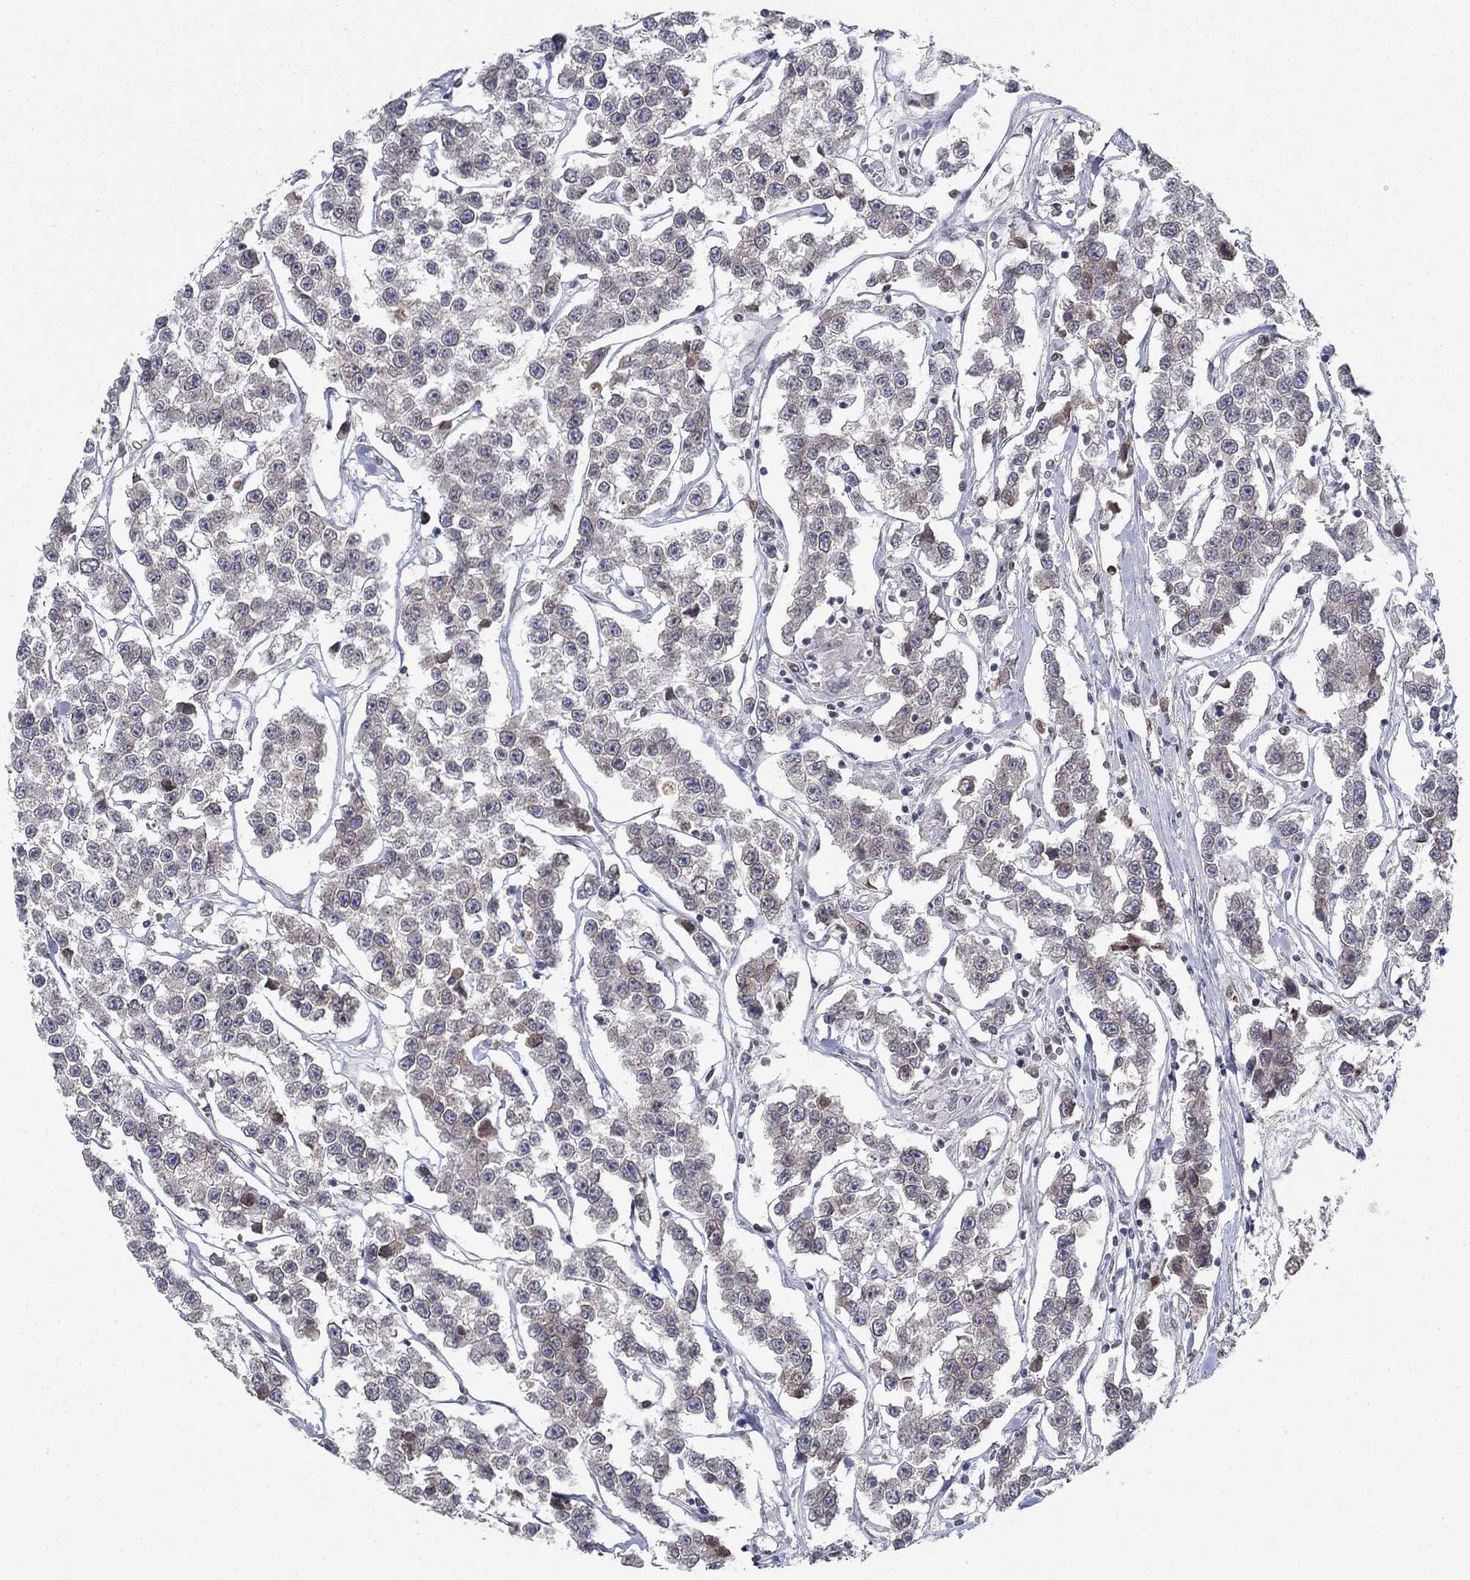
{"staining": {"intensity": "negative", "quantity": "none", "location": "none"}, "tissue": "testis cancer", "cell_type": "Tumor cells", "image_type": "cancer", "snomed": [{"axis": "morphology", "description": "Seminoma, NOS"}, {"axis": "topography", "description": "Testis"}], "caption": "IHC micrograph of neoplastic tissue: seminoma (testis) stained with DAB reveals no significant protein staining in tumor cells. (IHC, brightfield microscopy, high magnification).", "gene": "CETN3", "patient": {"sex": "male", "age": 59}}